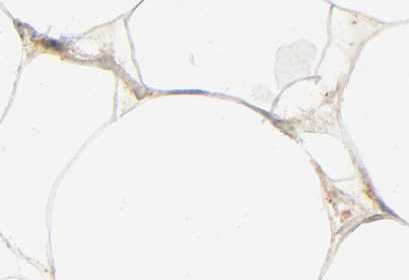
{"staining": {"intensity": "weak", "quantity": ">75%", "location": "cytoplasmic/membranous"}, "tissue": "adipose tissue", "cell_type": "Adipocytes", "image_type": "normal", "snomed": [{"axis": "morphology", "description": "Normal tissue, NOS"}, {"axis": "morphology", "description": "Duct carcinoma"}, {"axis": "topography", "description": "Breast"}, {"axis": "topography", "description": "Adipose tissue"}], "caption": "DAB (3,3'-diaminobenzidine) immunohistochemical staining of unremarkable adipose tissue reveals weak cytoplasmic/membranous protein expression in about >75% of adipocytes.", "gene": "MAPK8", "patient": {"sex": "female", "age": 37}}